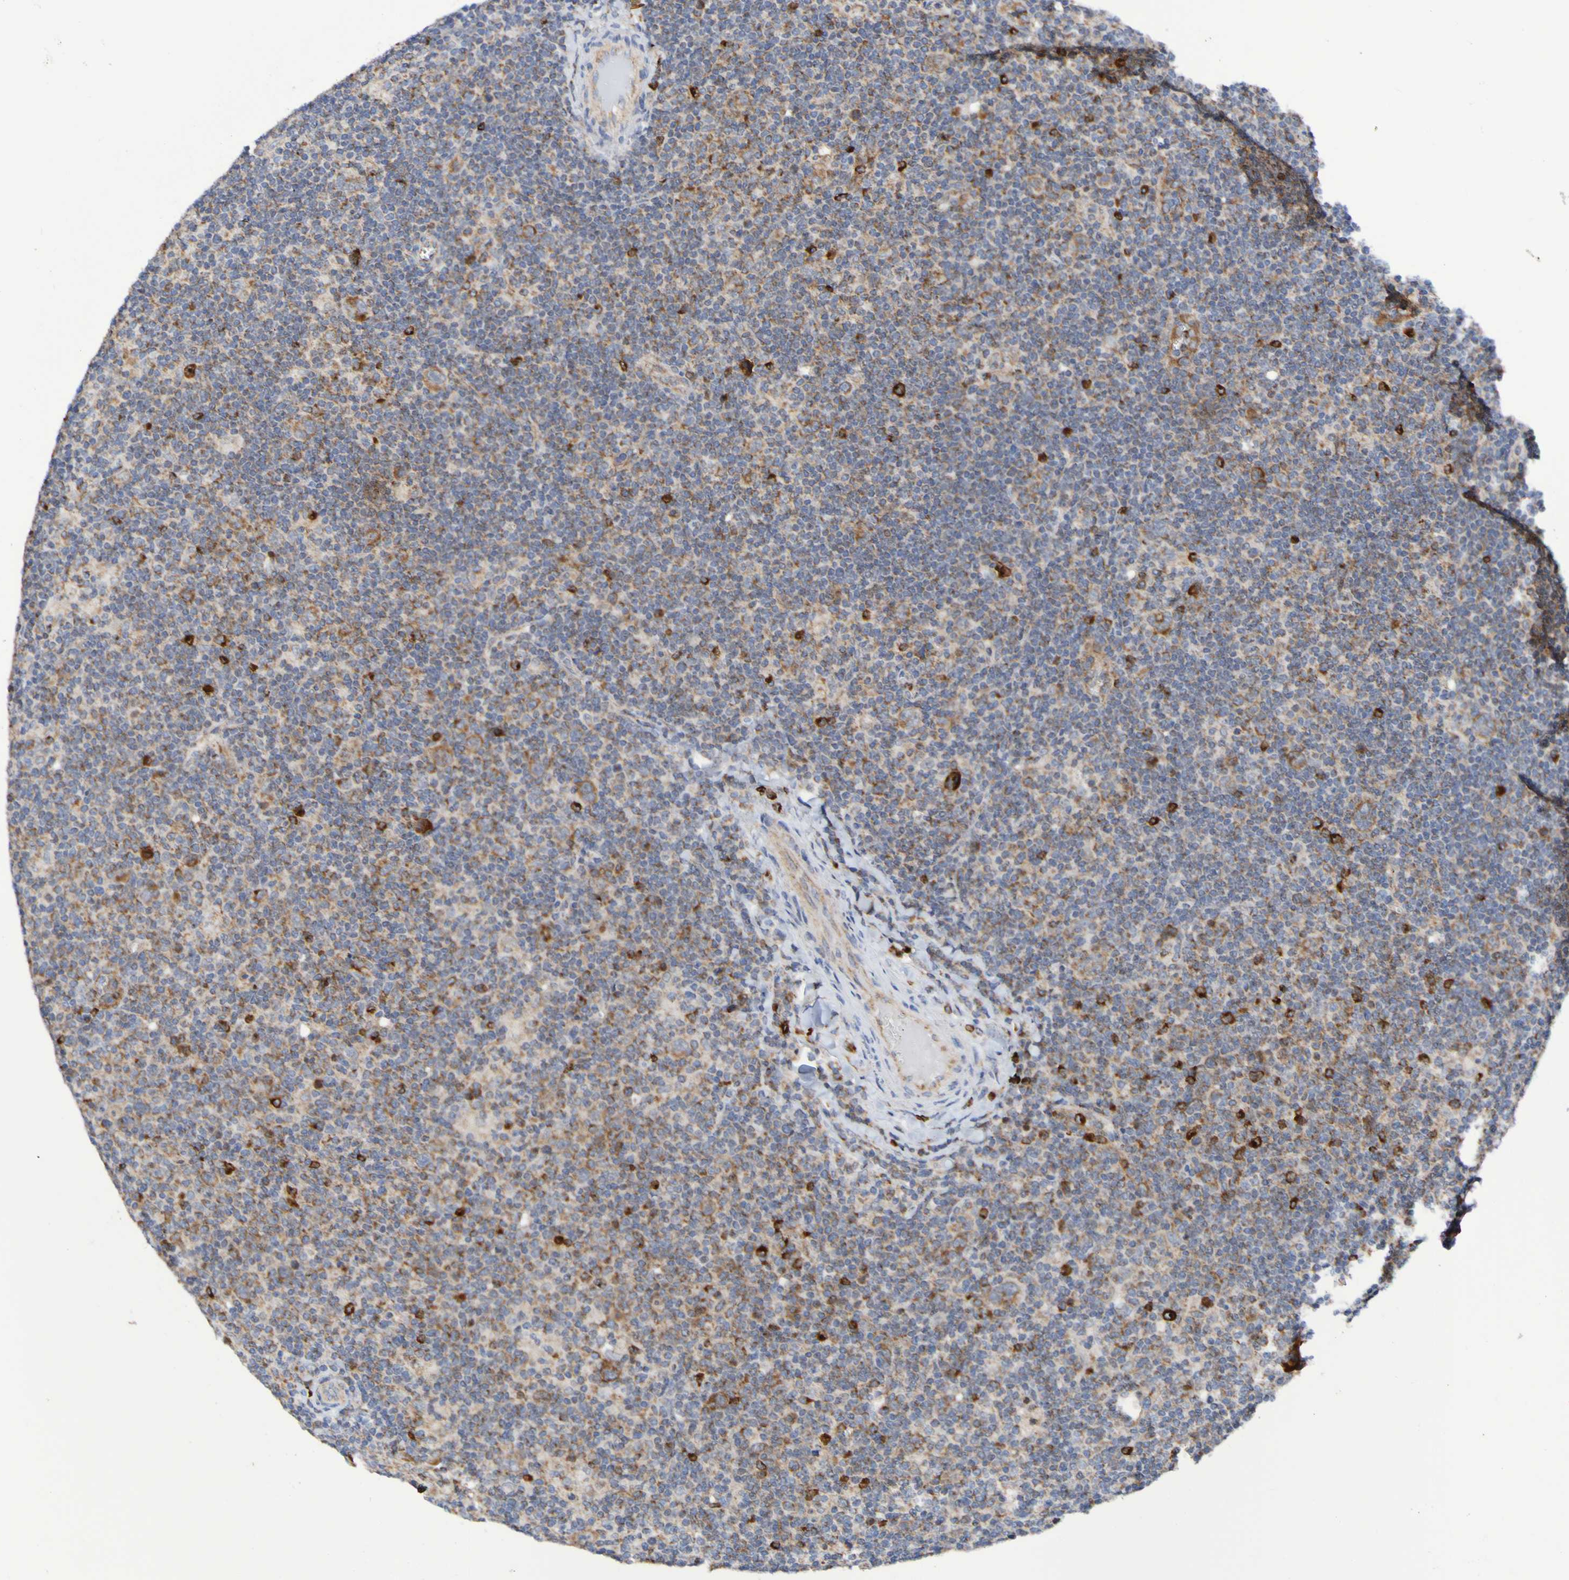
{"staining": {"intensity": "weak", "quantity": ">75%", "location": "cytoplasmic/membranous"}, "tissue": "lymphoma", "cell_type": "Tumor cells", "image_type": "cancer", "snomed": [{"axis": "morphology", "description": "Hodgkin's disease, NOS"}, {"axis": "topography", "description": "Lymph node"}], "caption": "High-magnification brightfield microscopy of lymphoma stained with DAB (3,3'-diaminobenzidine) (brown) and counterstained with hematoxylin (blue). tumor cells exhibit weak cytoplasmic/membranous expression is identified in approximately>75% of cells.", "gene": "GJB1", "patient": {"sex": "female", "age": 57}}